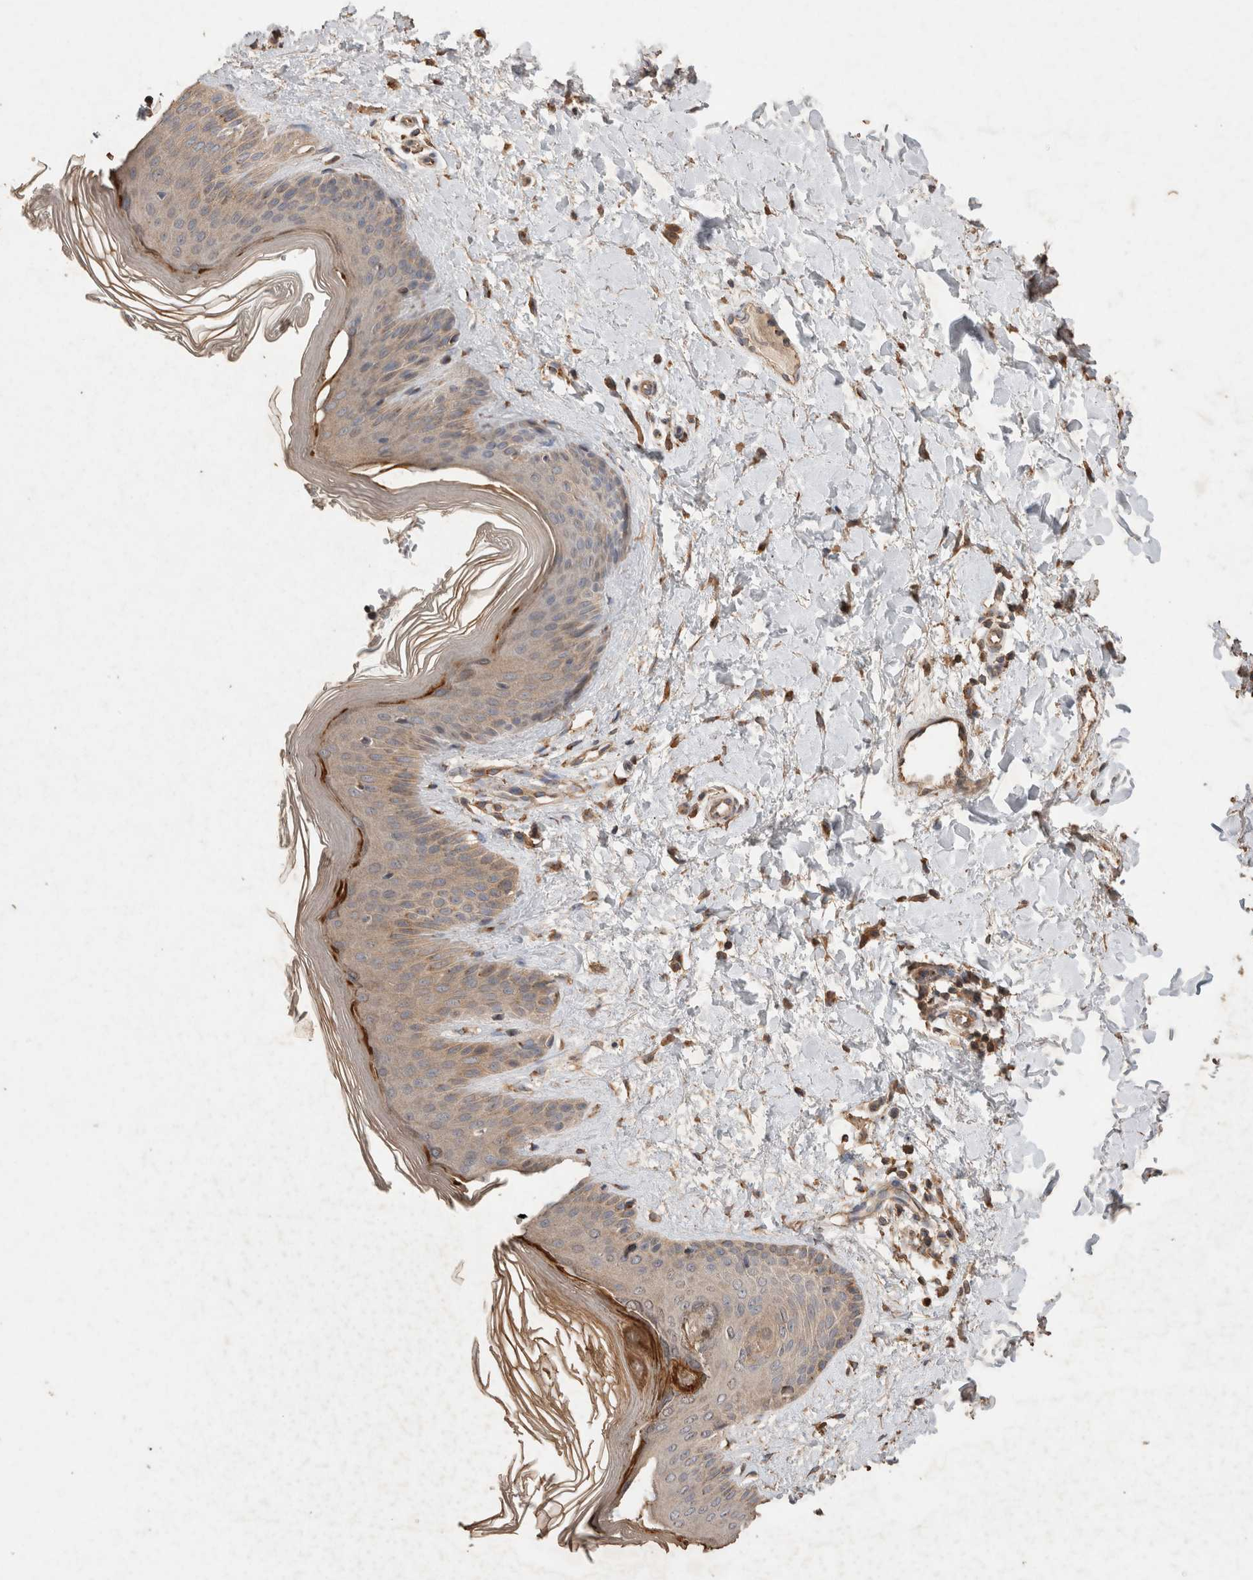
{"staining": {"intensity": "moderate", "quantity": ">75%", "location": "cytoplasmic/membranous"}, "tissue": "skin", "cell_type": "Fibroblasts", "image_type": "normal", "snomed": [{"axis": "morphology", "description": "Normal tissue, NOS"}, {"axis": "morphology", "description": "Malignant melanoma, Metastatic site"}, {"axis": "topography", "description": "Skin"}], "caption": "Normal skin displays moderate cytoplasmic/membranous staining in about >75% of fibroblasts Immunohistochemistry stains the protein of interest in brown and the nuclei are stained blue..", "gene": "SNX31", "patient": {"sex": "male", "age": 41}}